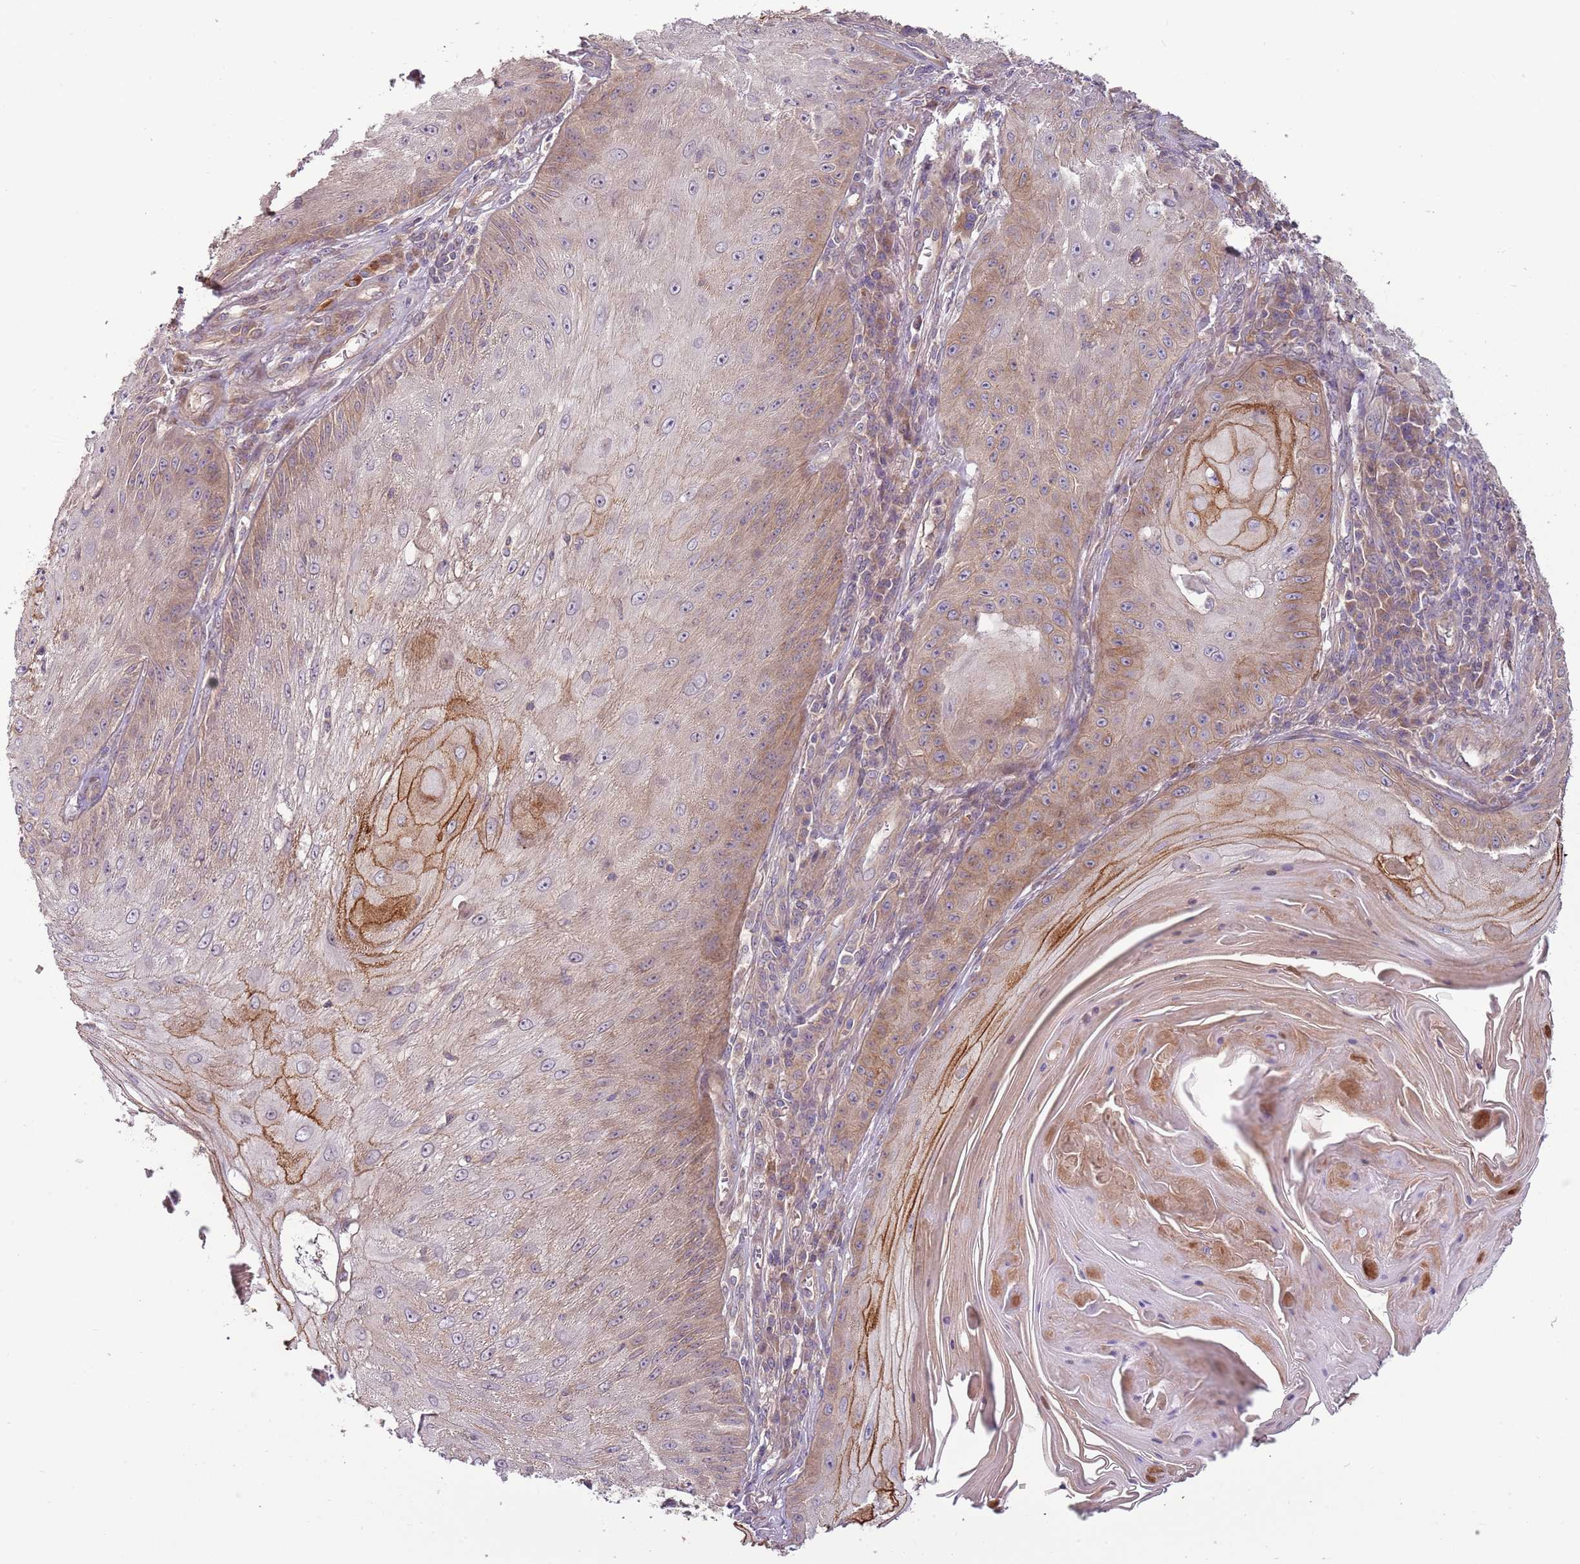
{"staining": {"intensity": "moderate", "quantity": "25%-75%", "location": "cytoplasmic/membranous"}, "tissue": "skin cancer", "cell_type": "Tumor cells", "image_type": "cancer", "snomed": [{"axis": "morphology", "description": "Squamous cell carcinoma, NOS"}, {"axis": "topography", "description": "Skin"}], "caption": "Protein expression analysis of skin cancer (squamous cell carcinoma) displays moderate cytoplasmic/membranous expression in about 25%-75% of tumor cells. Using DAB (brown) and hematoxylin (blue) stains, captured at high magnification using brightfield microscopy.", "gene": "RNF128", "patient": {"sex": "male", "age": 70}}